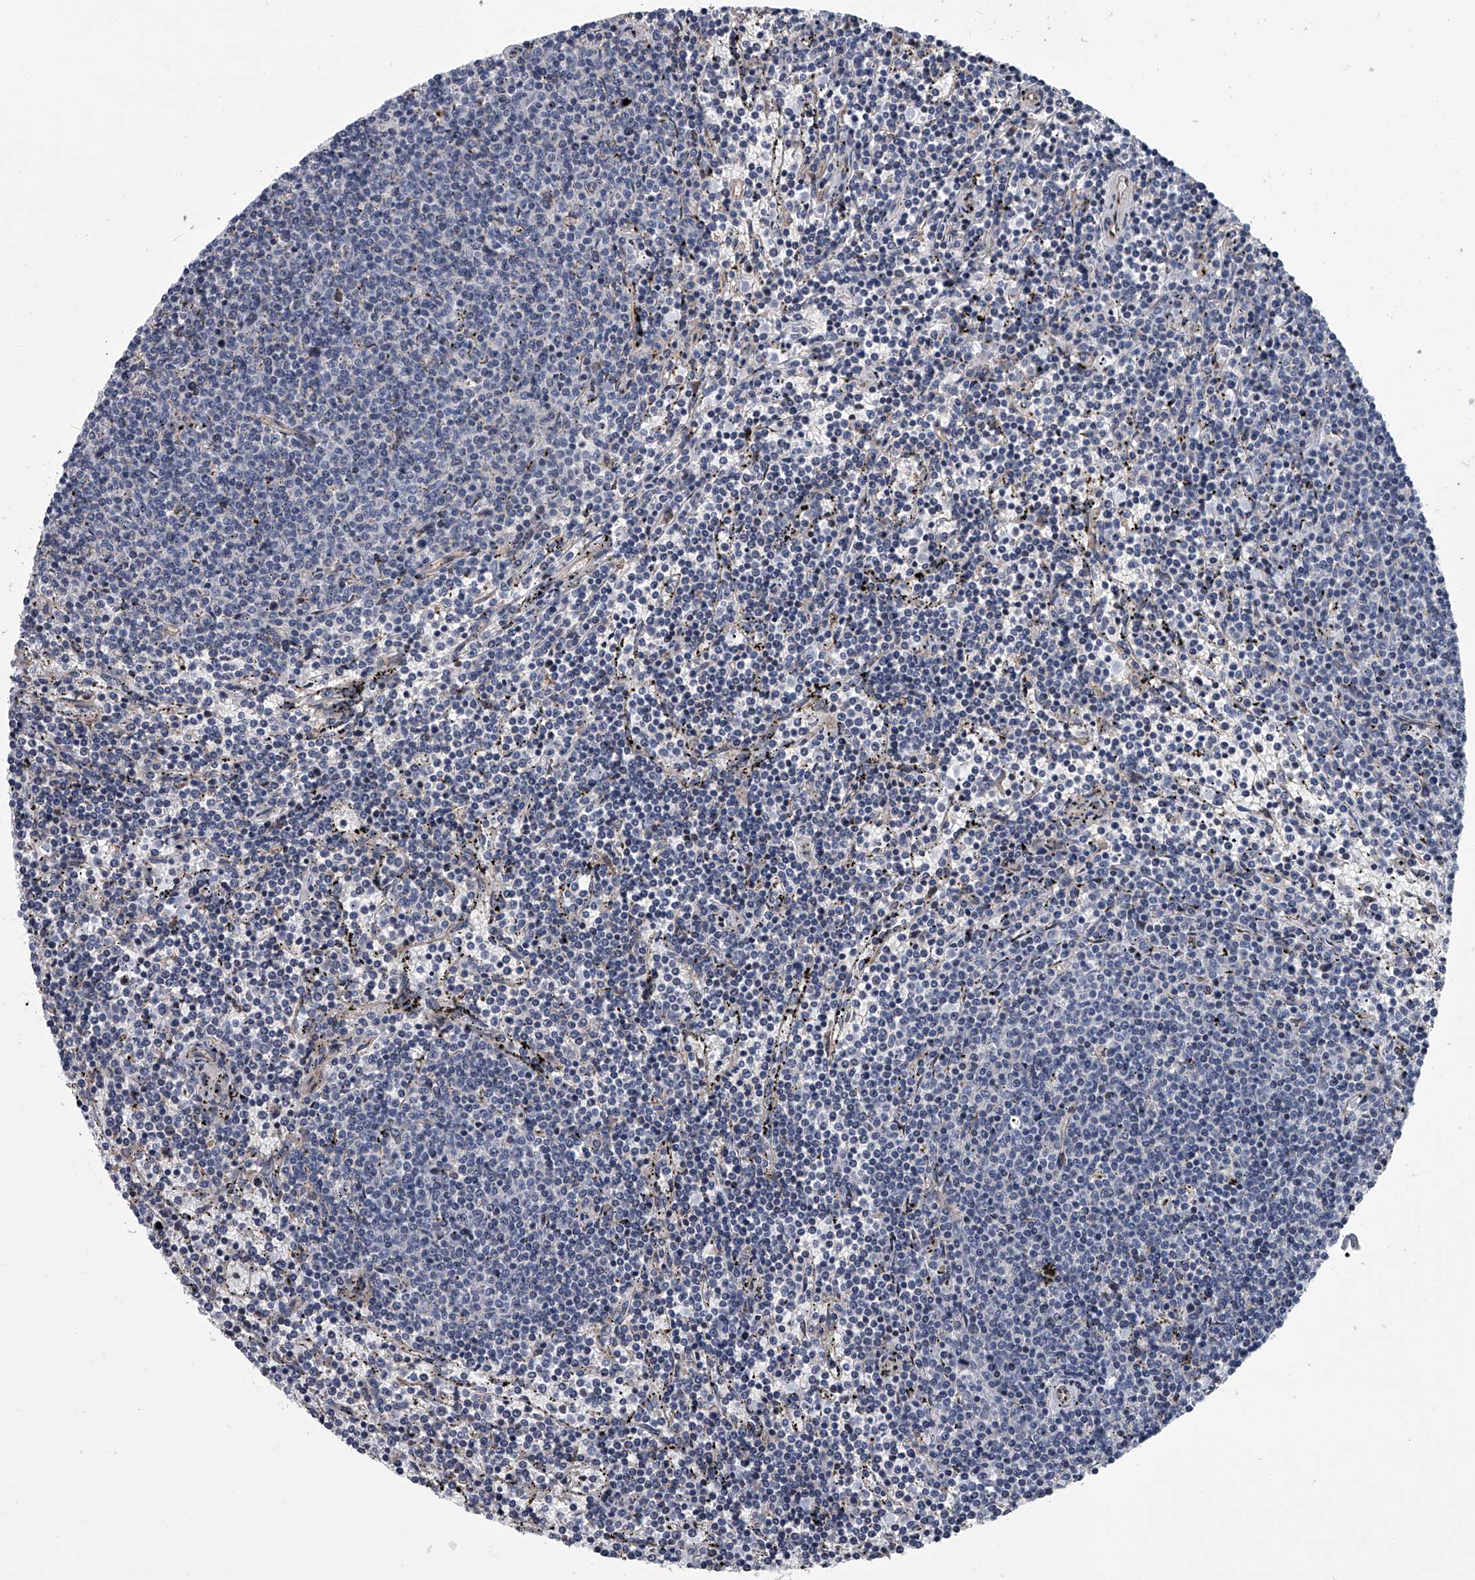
{"staining": {"intensity": "negative", "quantity": "none", "location": "none"}, "tissue": "lymphoma", "cell_type": "Tumor cells", "image_type": "cancer", "snomed": [{"axis": "morphology", "description": "Malignant lymphoma, non-Hodgkin's type, Low grade"}, {"axis": "topography", "description": "Spleen"}], "caption": "This is a micrograph of immunohistochemistry staining of low-grade malignant lymphoma, non-Hodgkin's type, which shows no positivity in tumor cells.", "gene": "ABCG1", "patient": {"sex": "female", "age": 50}}